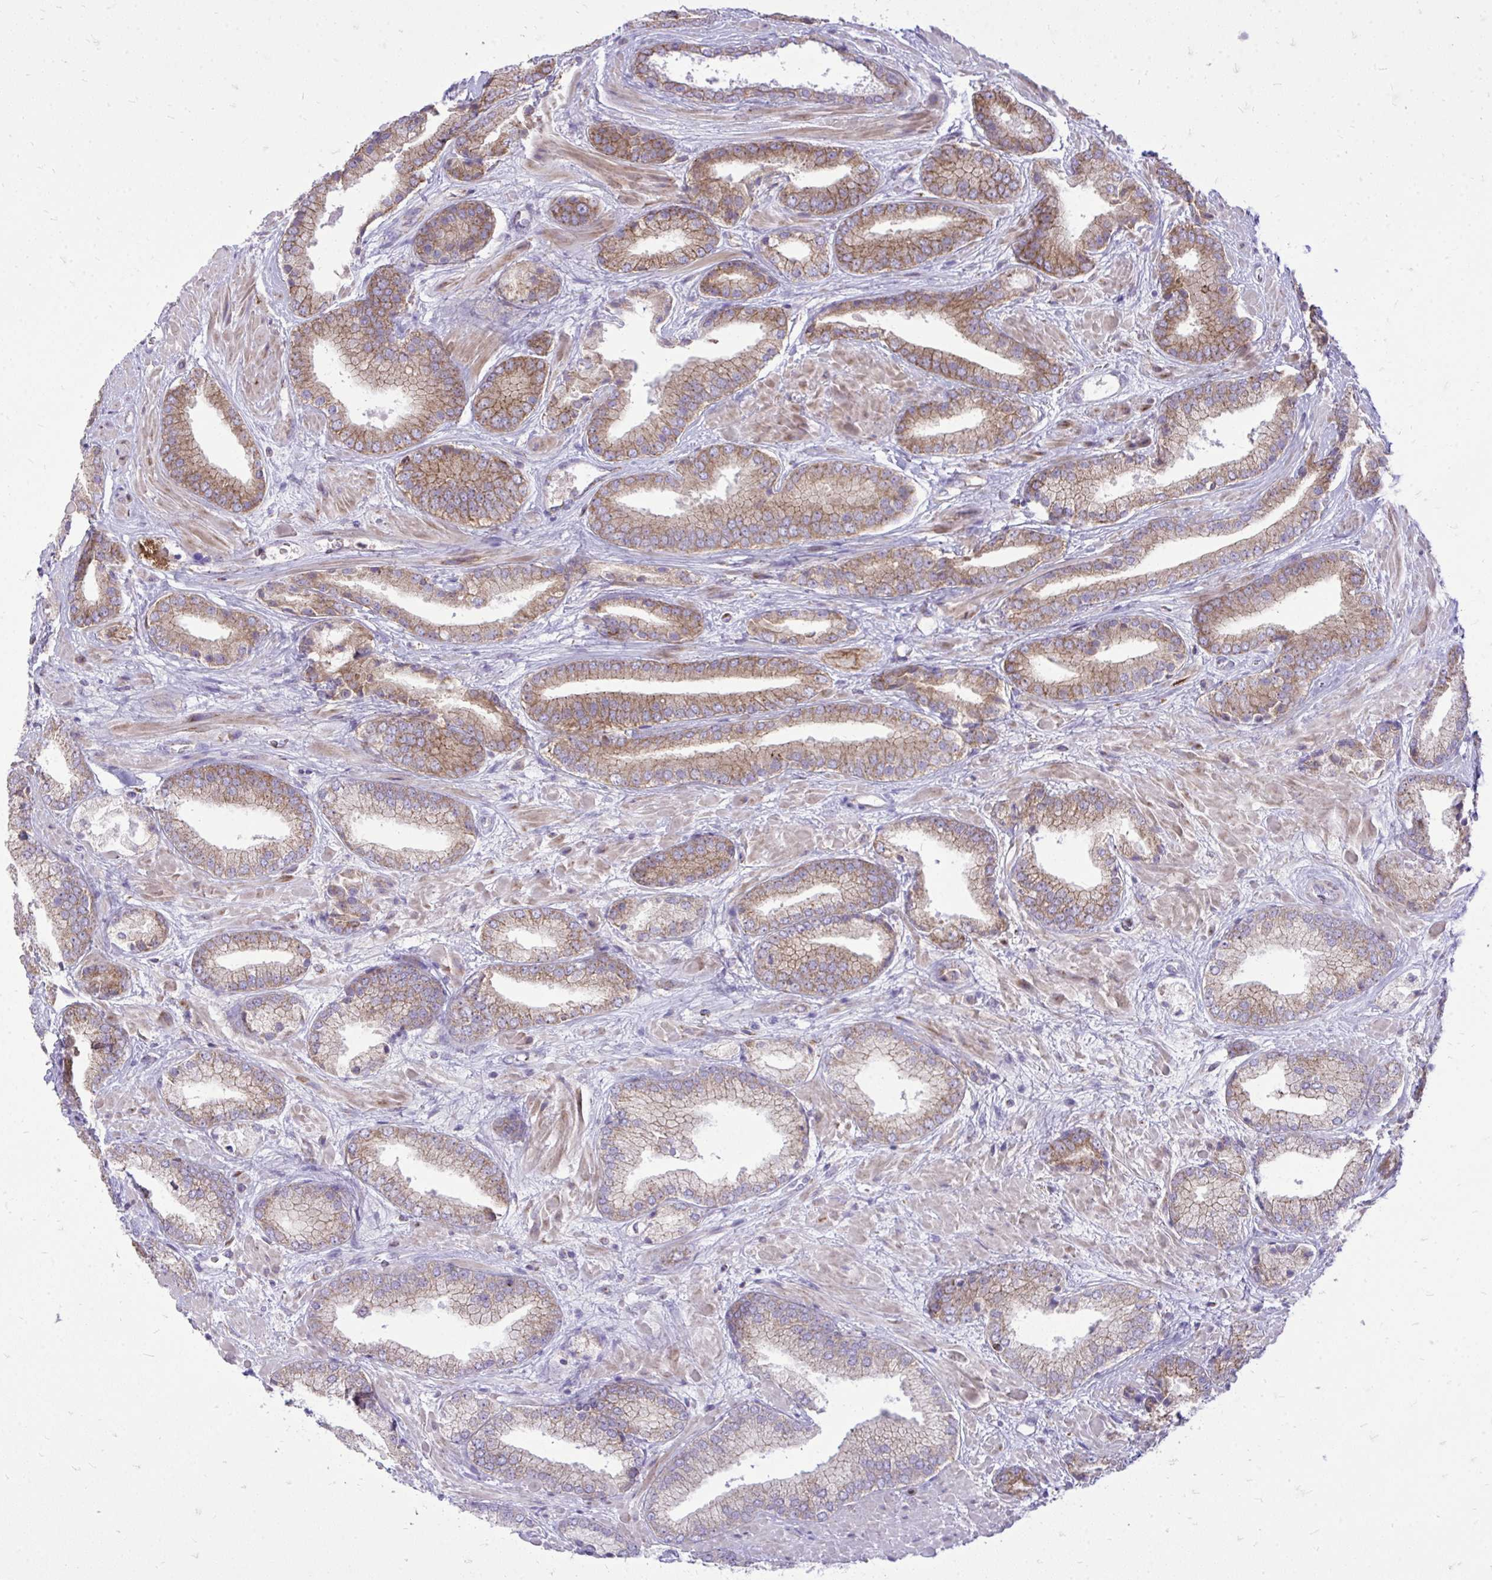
{"staining": {"intensity": "moderate", "quantity": "25%-75%", "location": "cytoplasmic/membranous"}, "tissue": "prostate cancer", "cell_type": "Tumor cells", "image_type": "cancer", "snomed": [{"axis": "morphology", "description": "Adenocarcinoma, High grade"}, {"axis": "topography", "description": "Prostate"}], "caption": "Prostate cancer tissue demonstrates moderate cytoplasmic/membranous expression in about 25%-75% of tumor cells", "gene": "SPTBN2", "patient": {"sex": "male", "age": 56}}